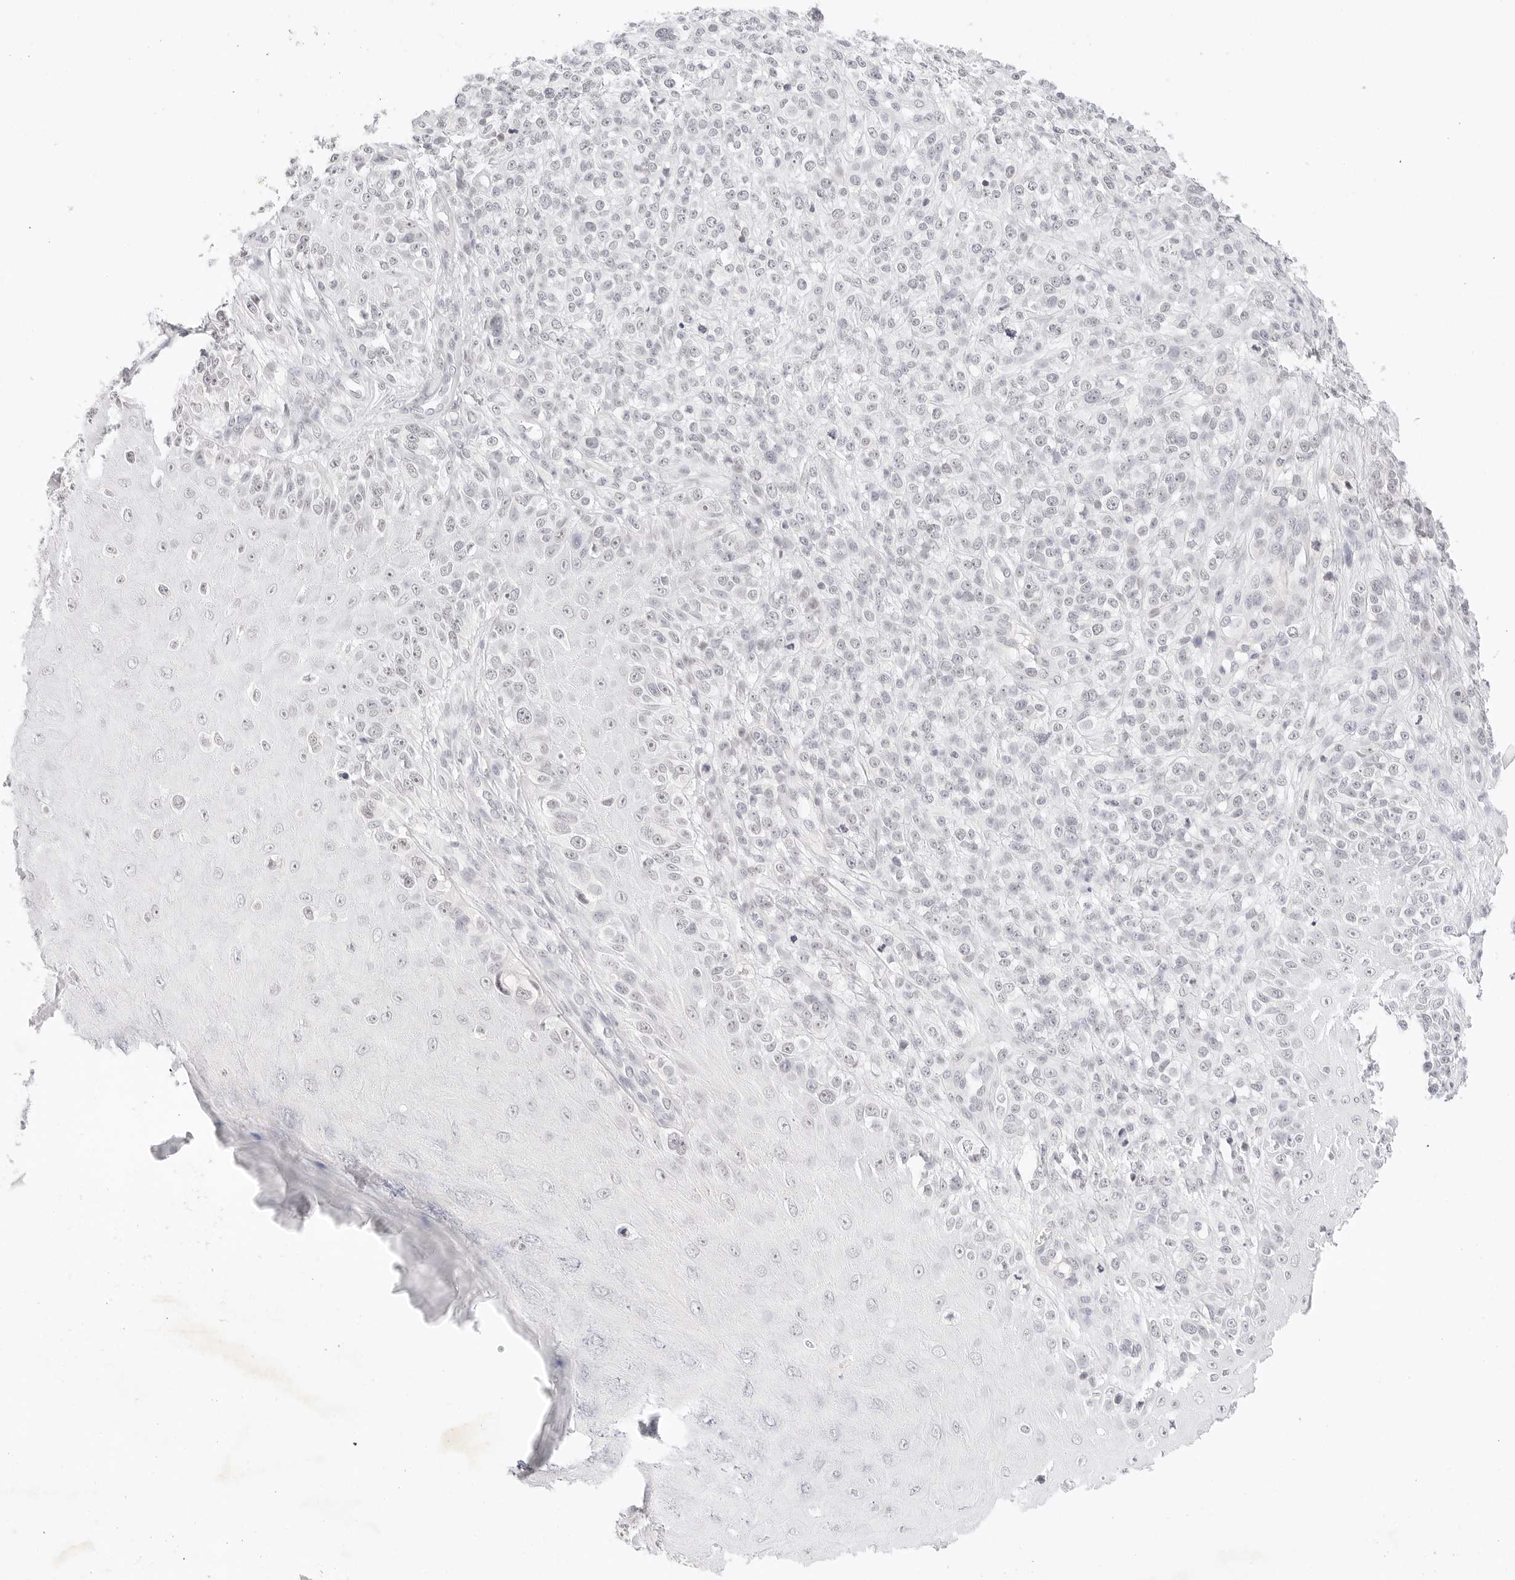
{"staining": {"intensity": "negative", "quantity": "none", "location": "none"}, "tissue": "melanoma", "cell_type": "Tumor cells", "image_type": "cancer", "snomed": [{"axis": "morphology", "description": "Malignant melanoma, NOS"}, {"axis": "topography", "description": "Skin"}], "caption": "Immunohistochemical staining of malignant melanoma displays no significant staining in tumor cells.", "gene": "XKR4", "patient": {"sex": "female", "age": 55}}